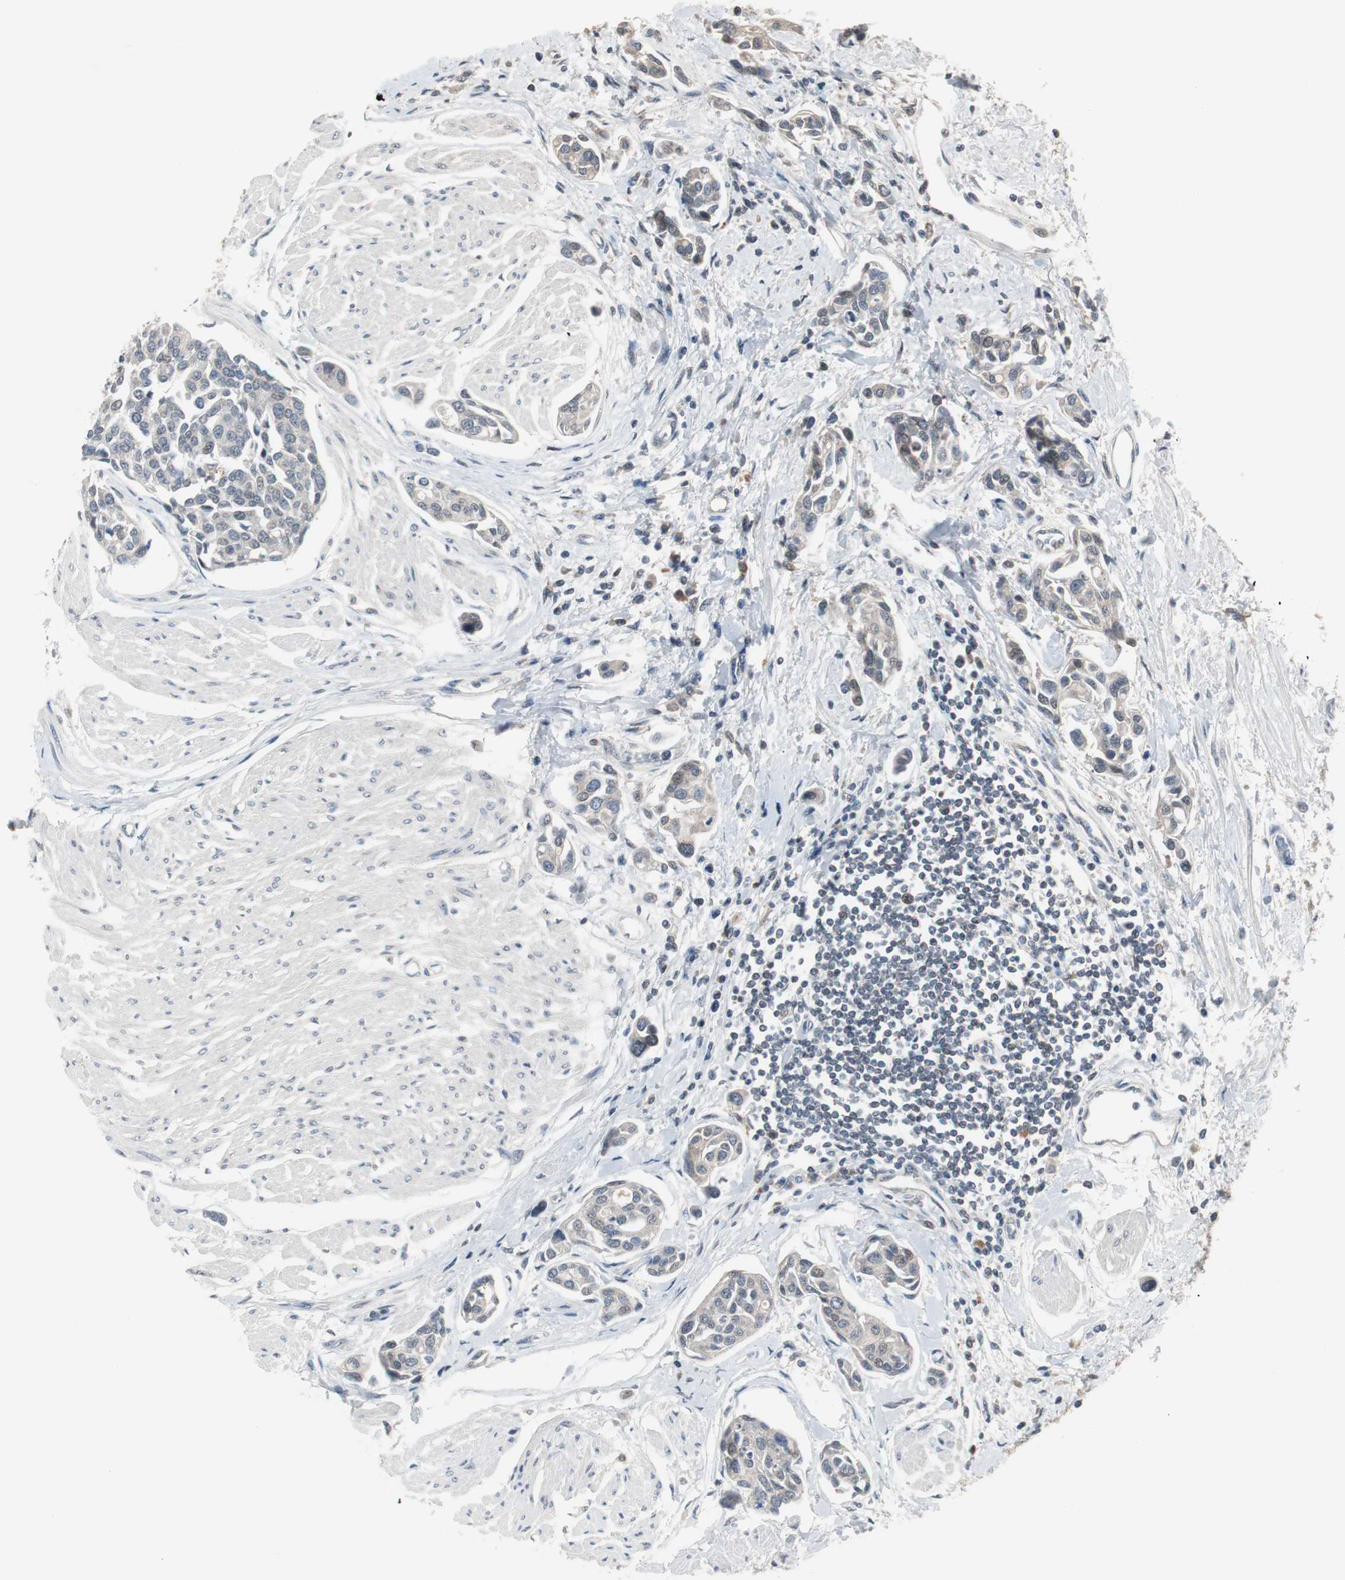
{"staining": {"intensity": "weak", "quantity": "25%-75%", "location": "cytoplasmic/membranous"}, "tissue": "urothelial cancer", "cell_type": "Tumor cells", "image_type": "cancer", "snomed": [{"axis": "morphology", "description": "Urothelial carcinoma, High grade"}, {"axis": "topography", "description": "Urinary bladder"}], "caption": "An immunohistochemistry micrograph of tumor tissue is shown. Protein staining in brown highlights weak cytoplasmic/membranous positivity in urothelial cancer within tumor cells. (IHC, brightfield microscopy, high magnification).", "gene": "ZMPSTE24", "patient": {"sex": "male", "age": 78}}